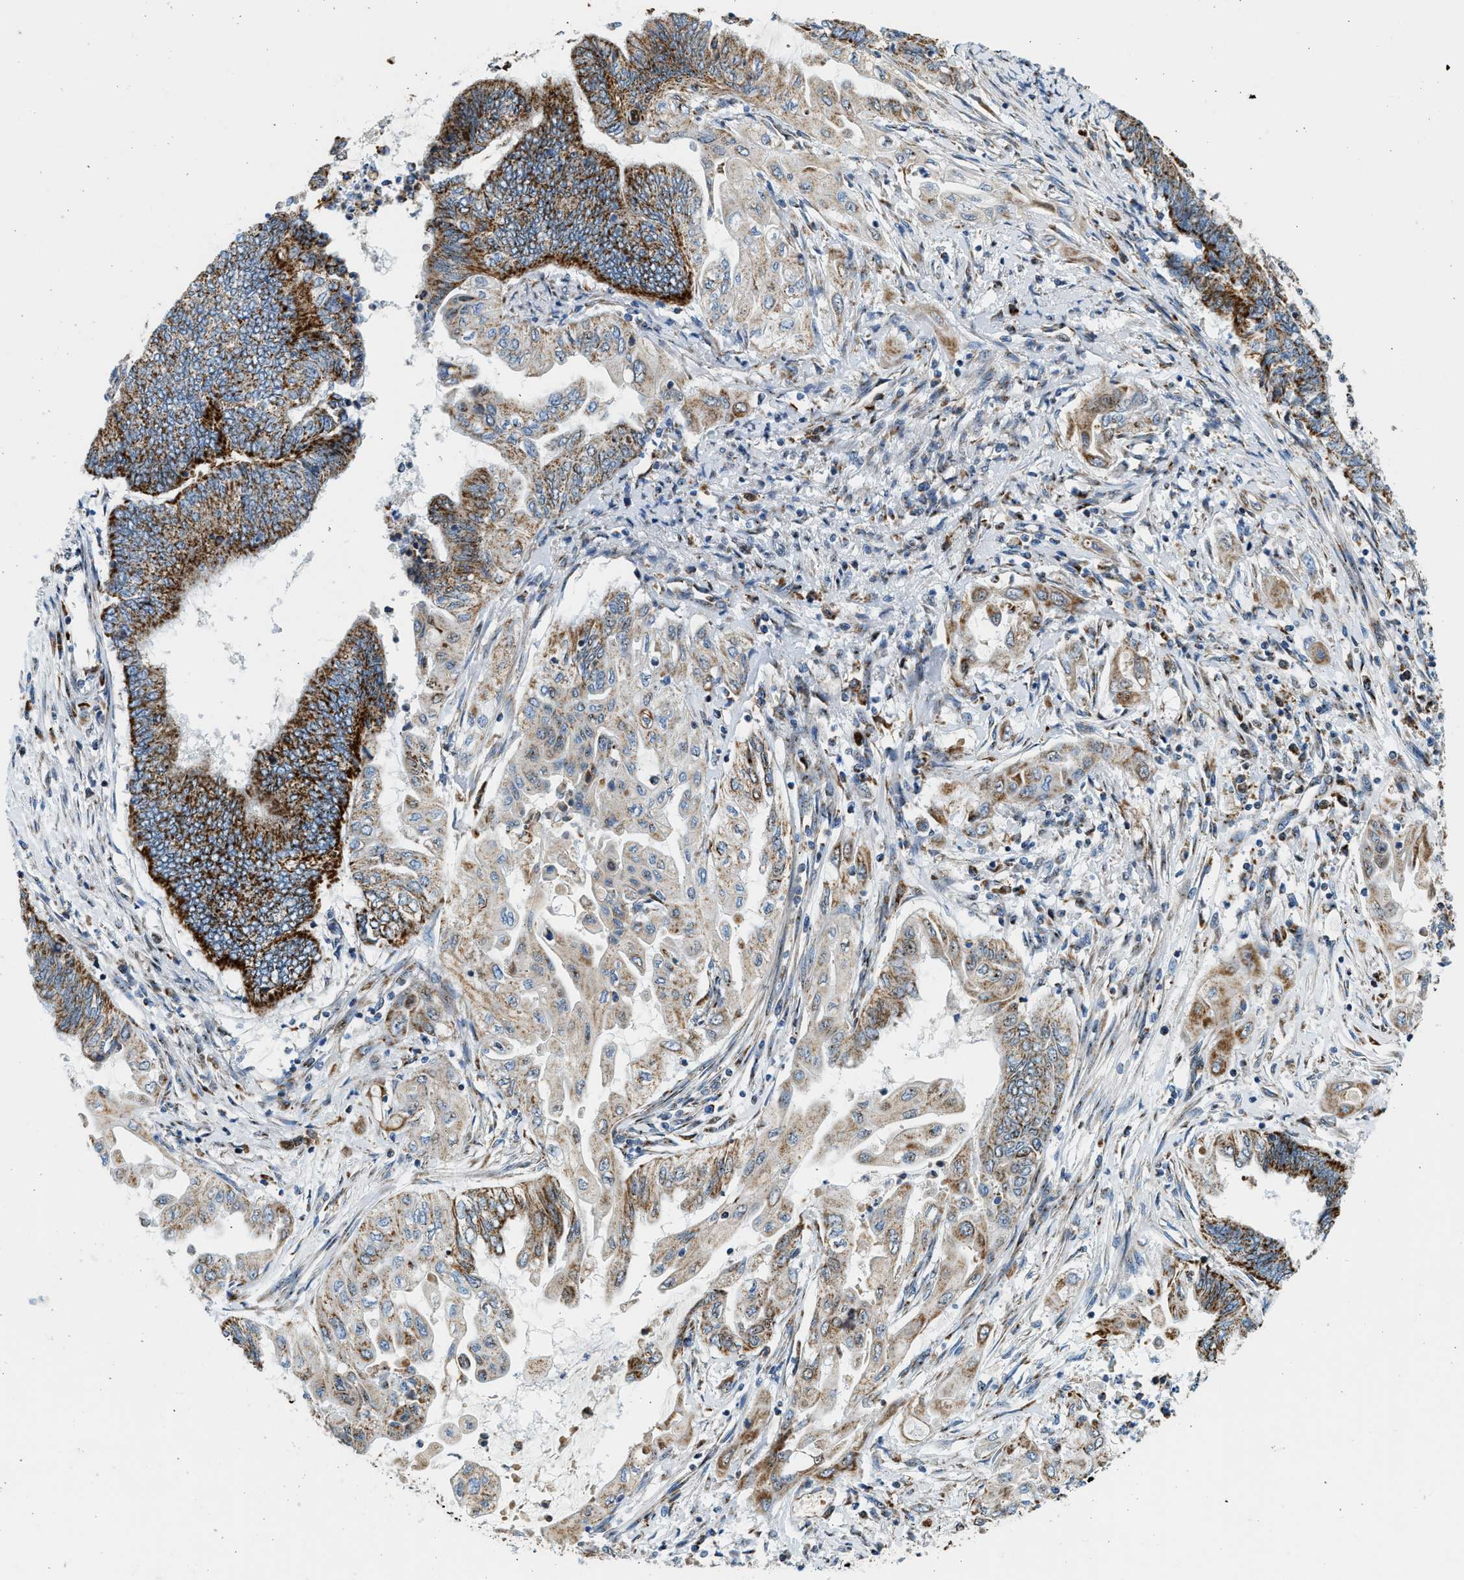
{"staining": {"intensity": "strong", "quantity": "25%-75%", "location": "cytoplasmic/membranous"}, "tissue": "endometrial cancer", "cell_type": "Tumor cells", "image_type": "cancer", "snomed": [{"axis": "morphology", "description": "Adenocarcinoma, NOS"}, {"axis": "topography", "description": "Uterus"}, {"axis": "topography", "description": "Endometrium"}], "caption": "Immunohistochemical staining of adenocarcinoma (endometrial) reveals high levels of strong cytoplasmic/membranous protein expression in about 25%-75% of tumor cells.", "gene": "KCNMB3", "patient": {"sex": "female", "age": 70}}